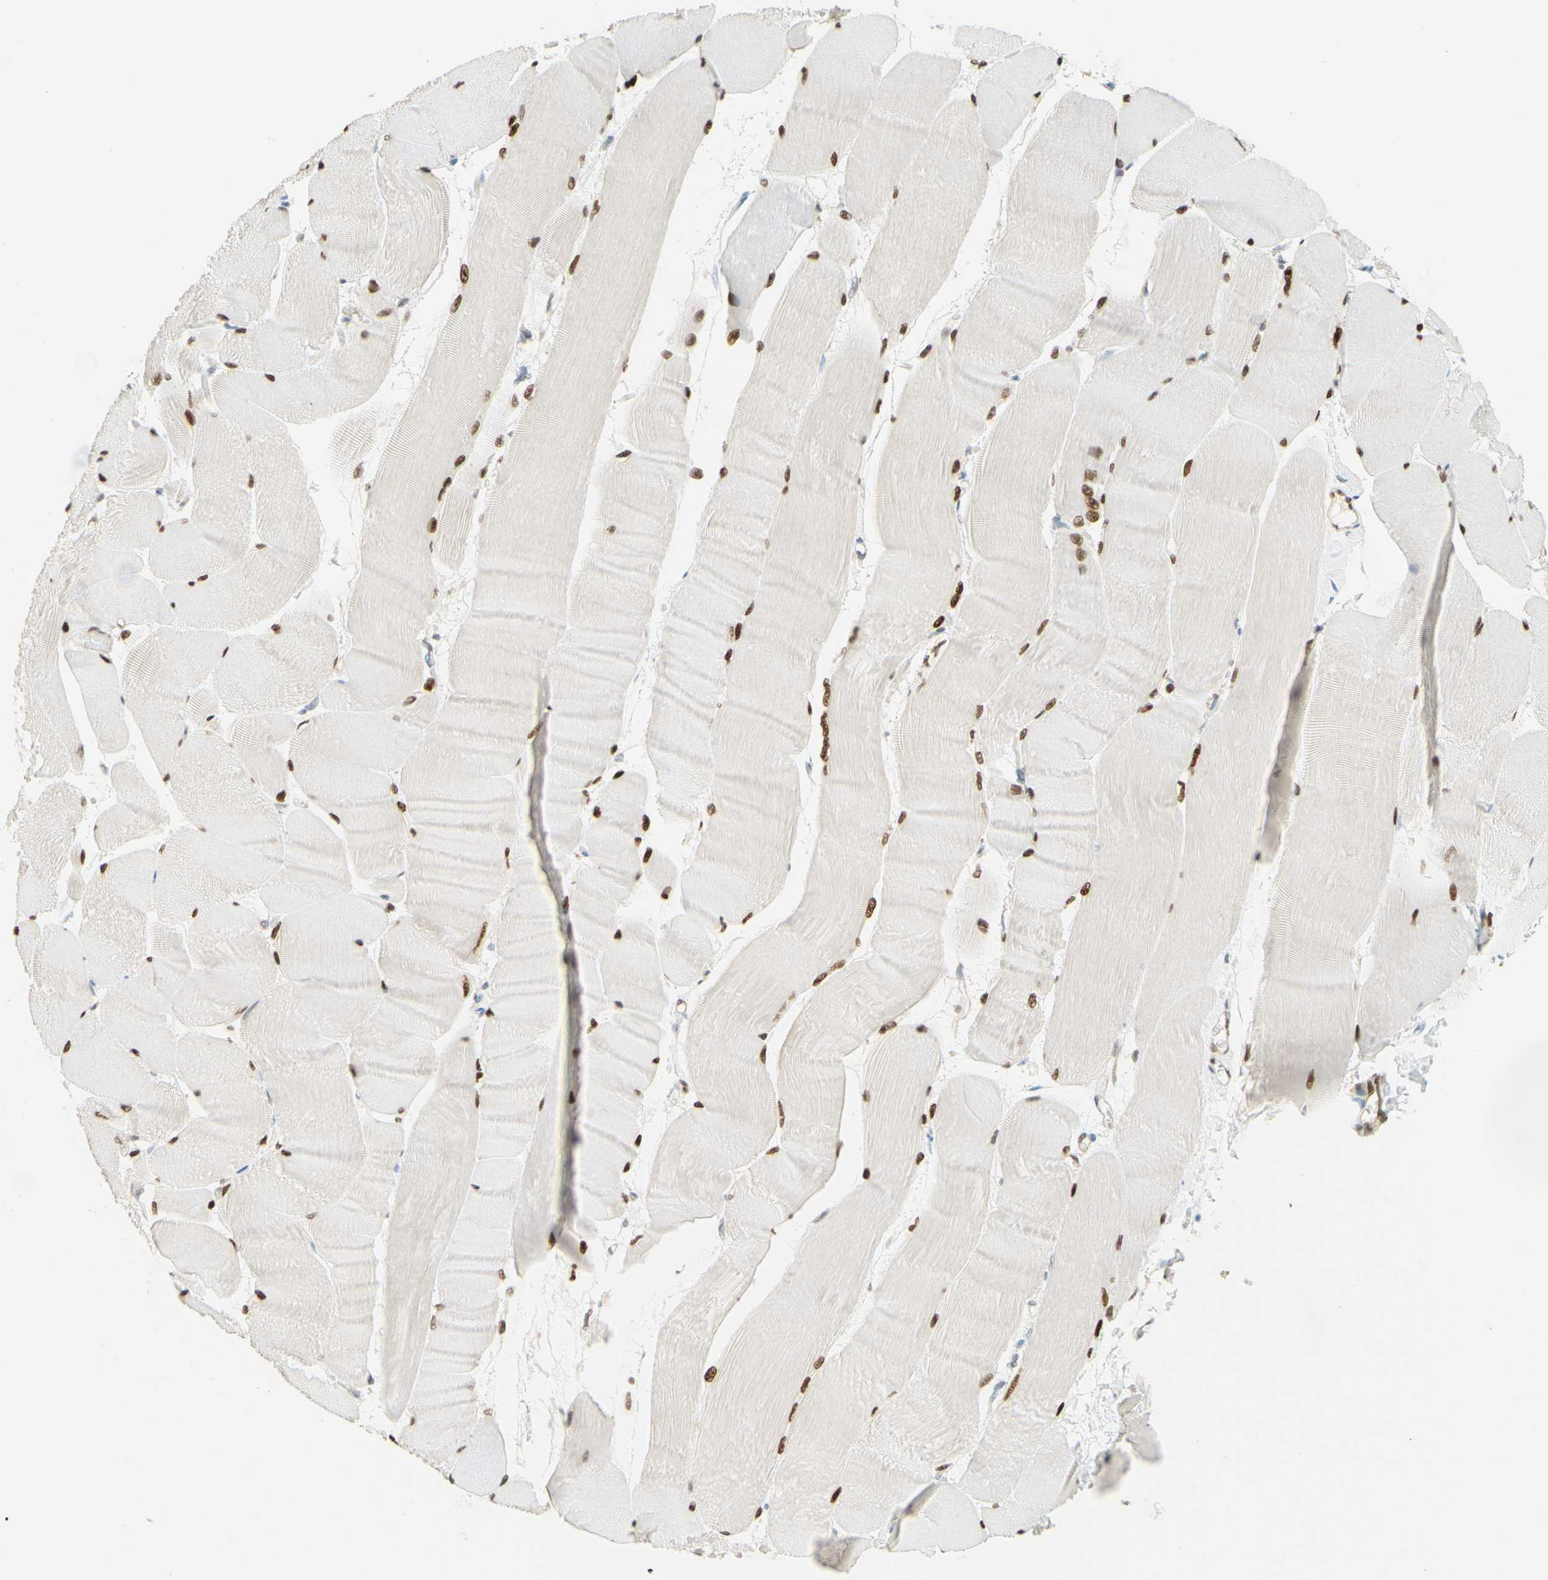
{"staining": {"intensity": "moderate", "quantity": ">75%", "location": "nuclear"}, "tissue": "skeletal muscle", "cell_type": "Myocytes", "image_type": "normal", "snomed": [{"axis": "morphology", "description": "Normal tissue, NOS"}, {"axis": "morphology", "description": "Squamous cell carcinoma, NOS"}, {"axis": "topography", "description": "Skeletal muscle"}], "caption": "A brown stain highlights moderate nuclear positivity of a protein in myocytes of normal human skeletal muscle. The staining is performed using DAB brown chromogen to label protein expression. The nuclei are counter-stained blue using hematoxylin.", "gene": "POLB", "patient": {"sex": "male", "age": 51}}